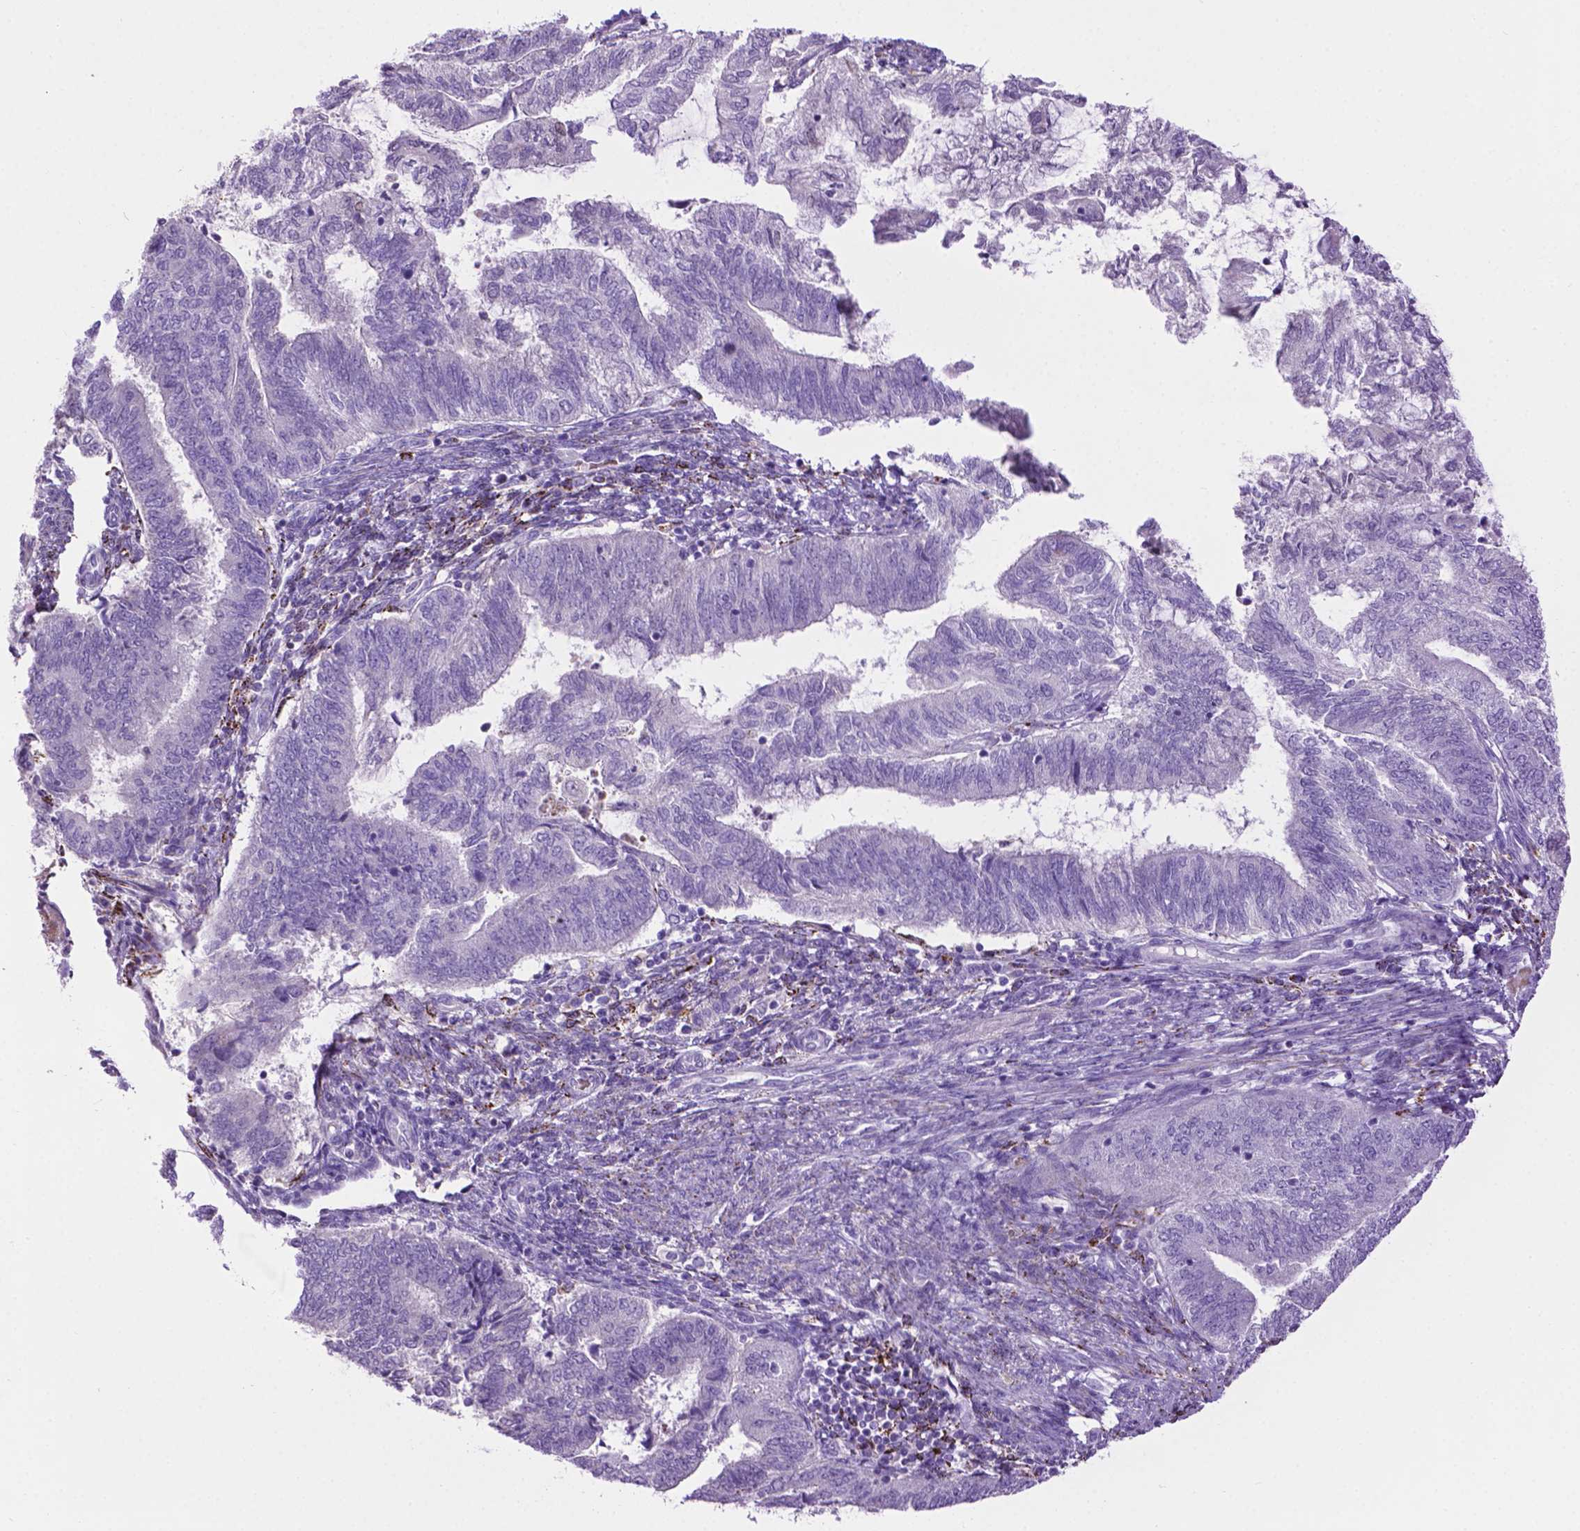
{"staining": {"intensity": "negative", "quantity": "none", "location": "none"}, "tissue": "endometrial cancer", "cell_type": "Tumor cells", "image_type": "cancer", "snomed": [{"axis": "morphology", "description": "Adenocarcinoma, NOS"}, {"axis": "topography", "description": "Endometrium"}], "caption": "Human endometrial adenocarcinoma stained for a protein using immunohistochemistry (IHC) exhibits no expression in tumor cells.", "gene": "TMEM132E", "patient": {"sex": "female", "age": 65}}